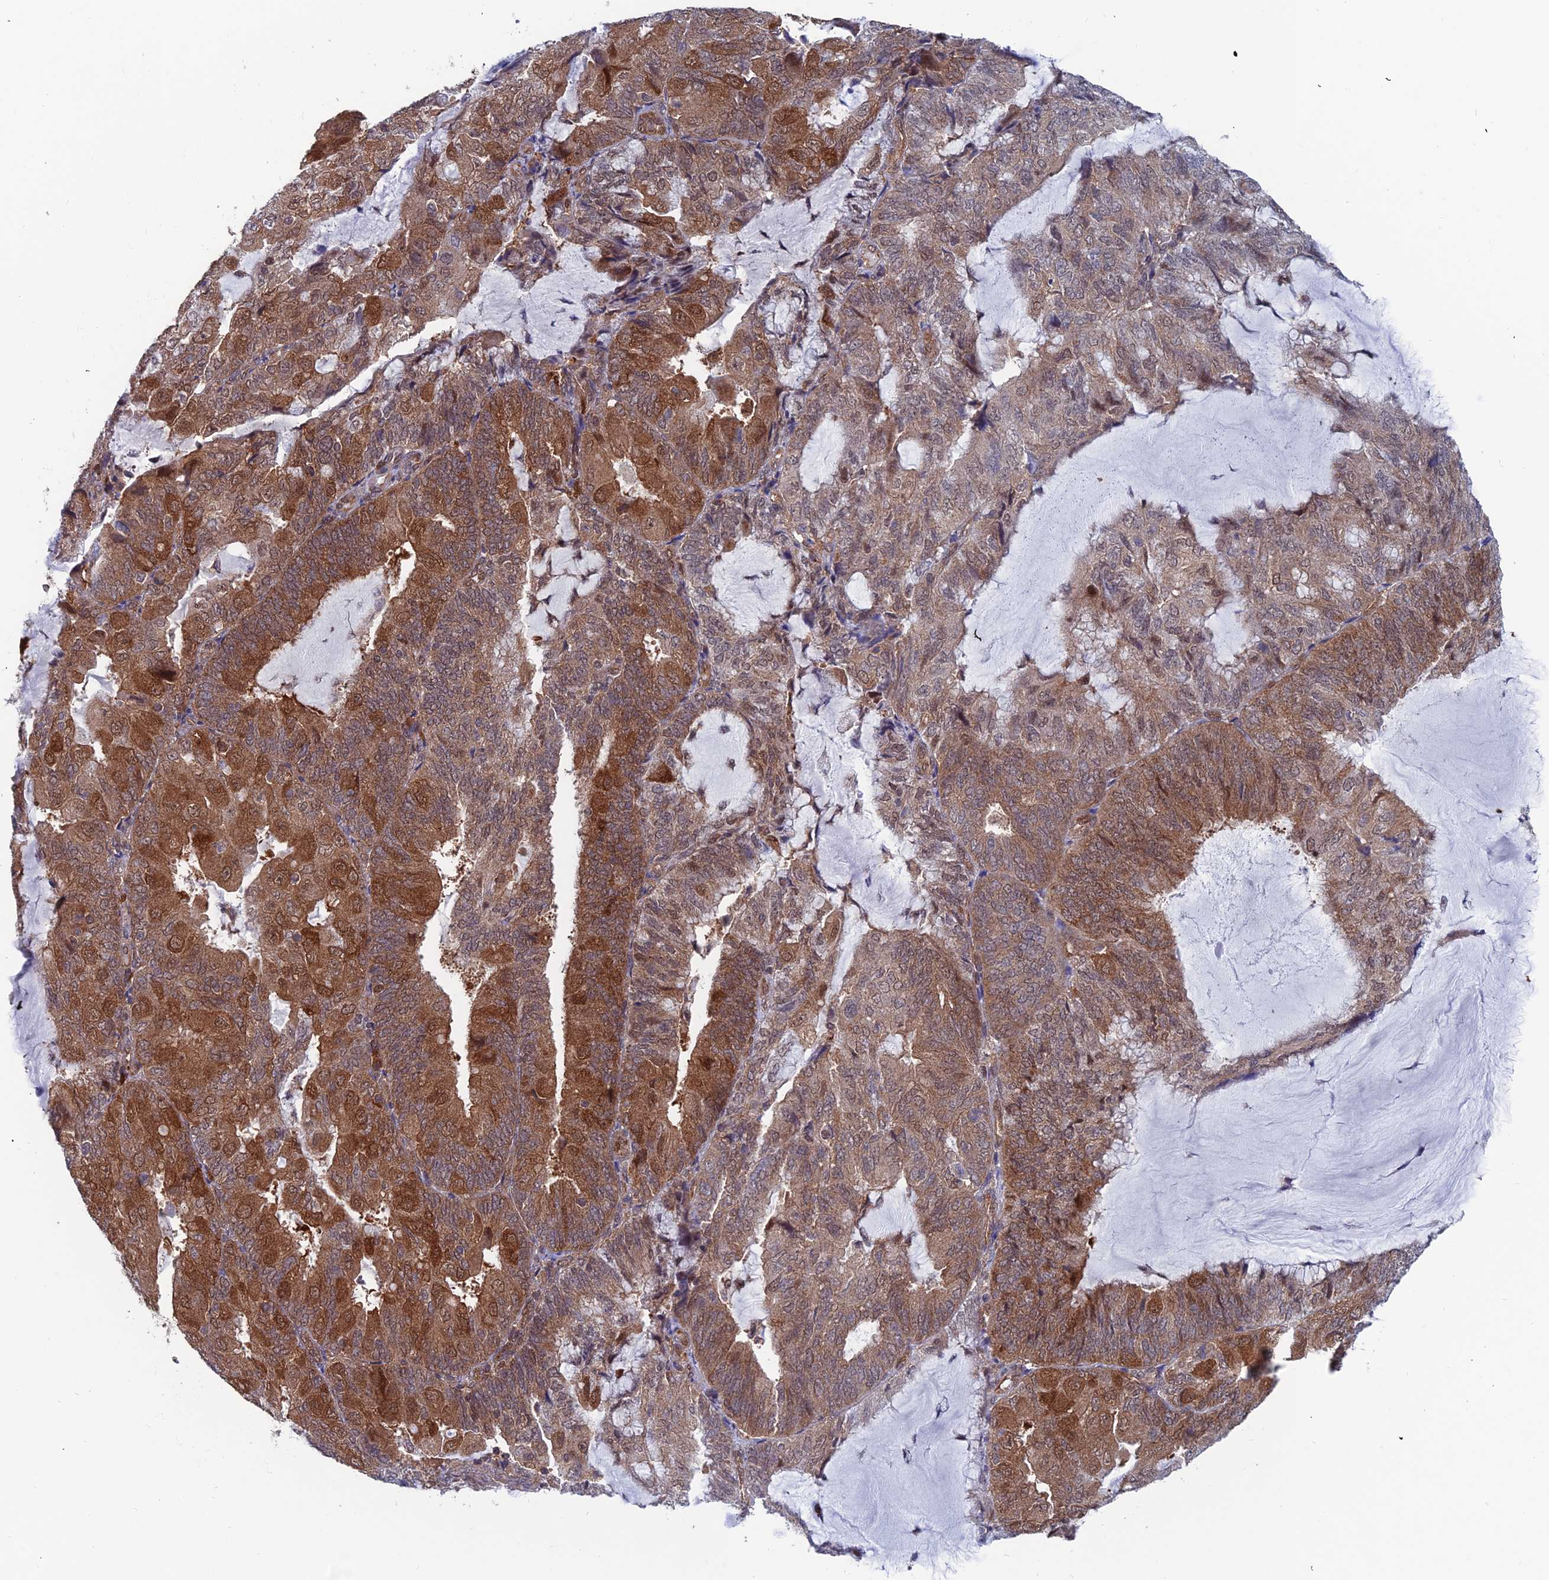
{"staining": {"intensity": "strong", "quantity": ">75%", "location": "cytoplasmic/membranous,nuclear"}, "tissue": "endometrial cancer", "cell_type": "Tumor cells", "image_type": "cancer", "snomed": [{"axis": "morphology", "description": "Adenocarcinoma, NOS"}, {"axis": "topography", "description": "Endometrium"}], "caption": "Strong cytoplasmic/membranous and nuclear positivity for a protein is present in about >75% of tumor cells of adenocarcinoma (endometrial) using immunohistochemistry.", "gene": "IGBP1", "patient": {"sex": "female", "age": 81}}